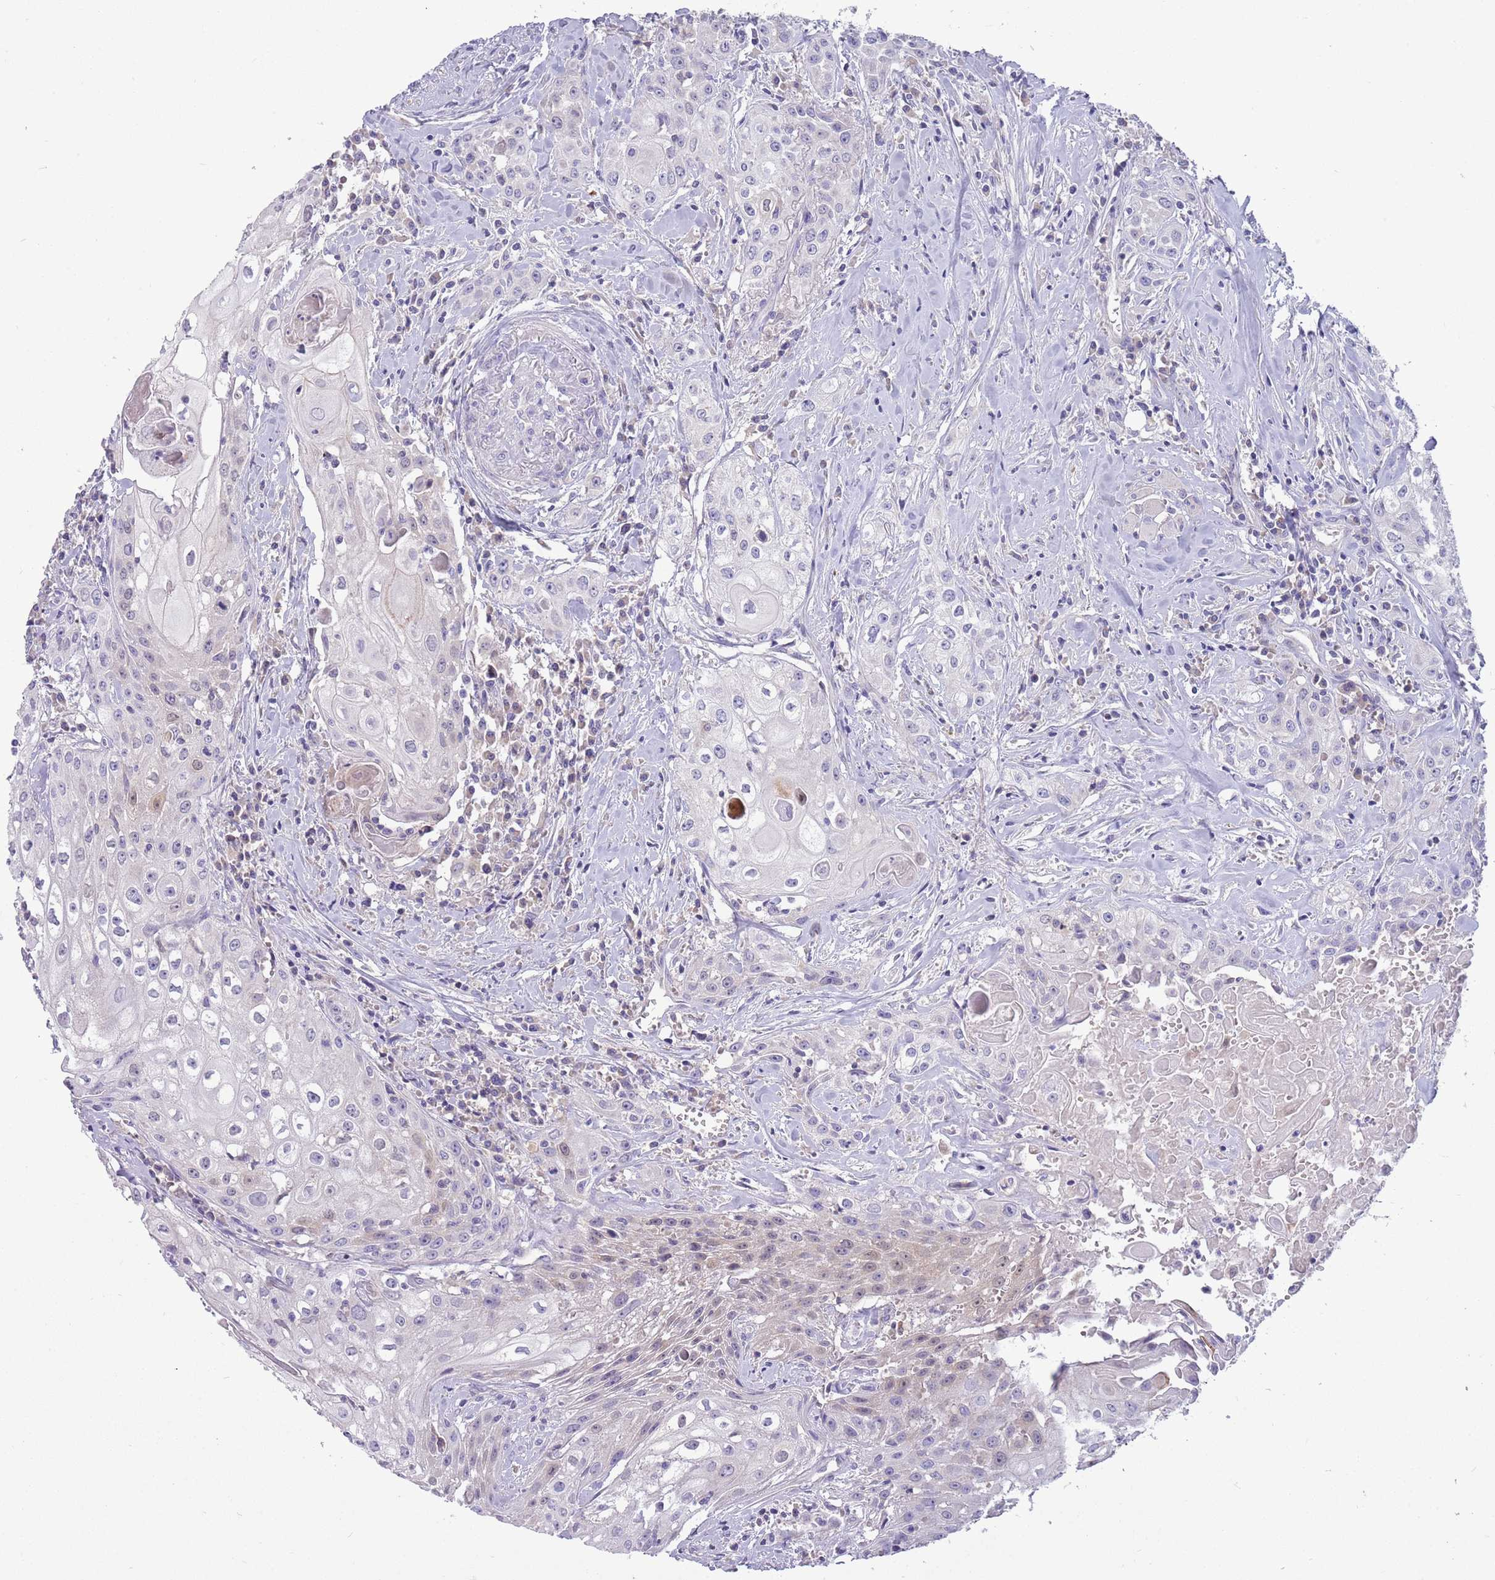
{"staining": {"intensity": "negative", "quantity": "none", "location": "none"}, "tissue": "head and neck cancer", "cell_type": "Tumor cells", "image_type": "cancer", "snomed": [{"axis": "morphology", "description": "Squamous cell carcinoma, NOS"}, {"axis": "topography", "description": "Oral tissue"}, {"axis": "topography", "description": "Head-Neck"}], "caption": "Tumor cells show no significant staining in head and neck cancer.", "gene": "DDHD1", "patient": {"sex": "female", "age": 82}}